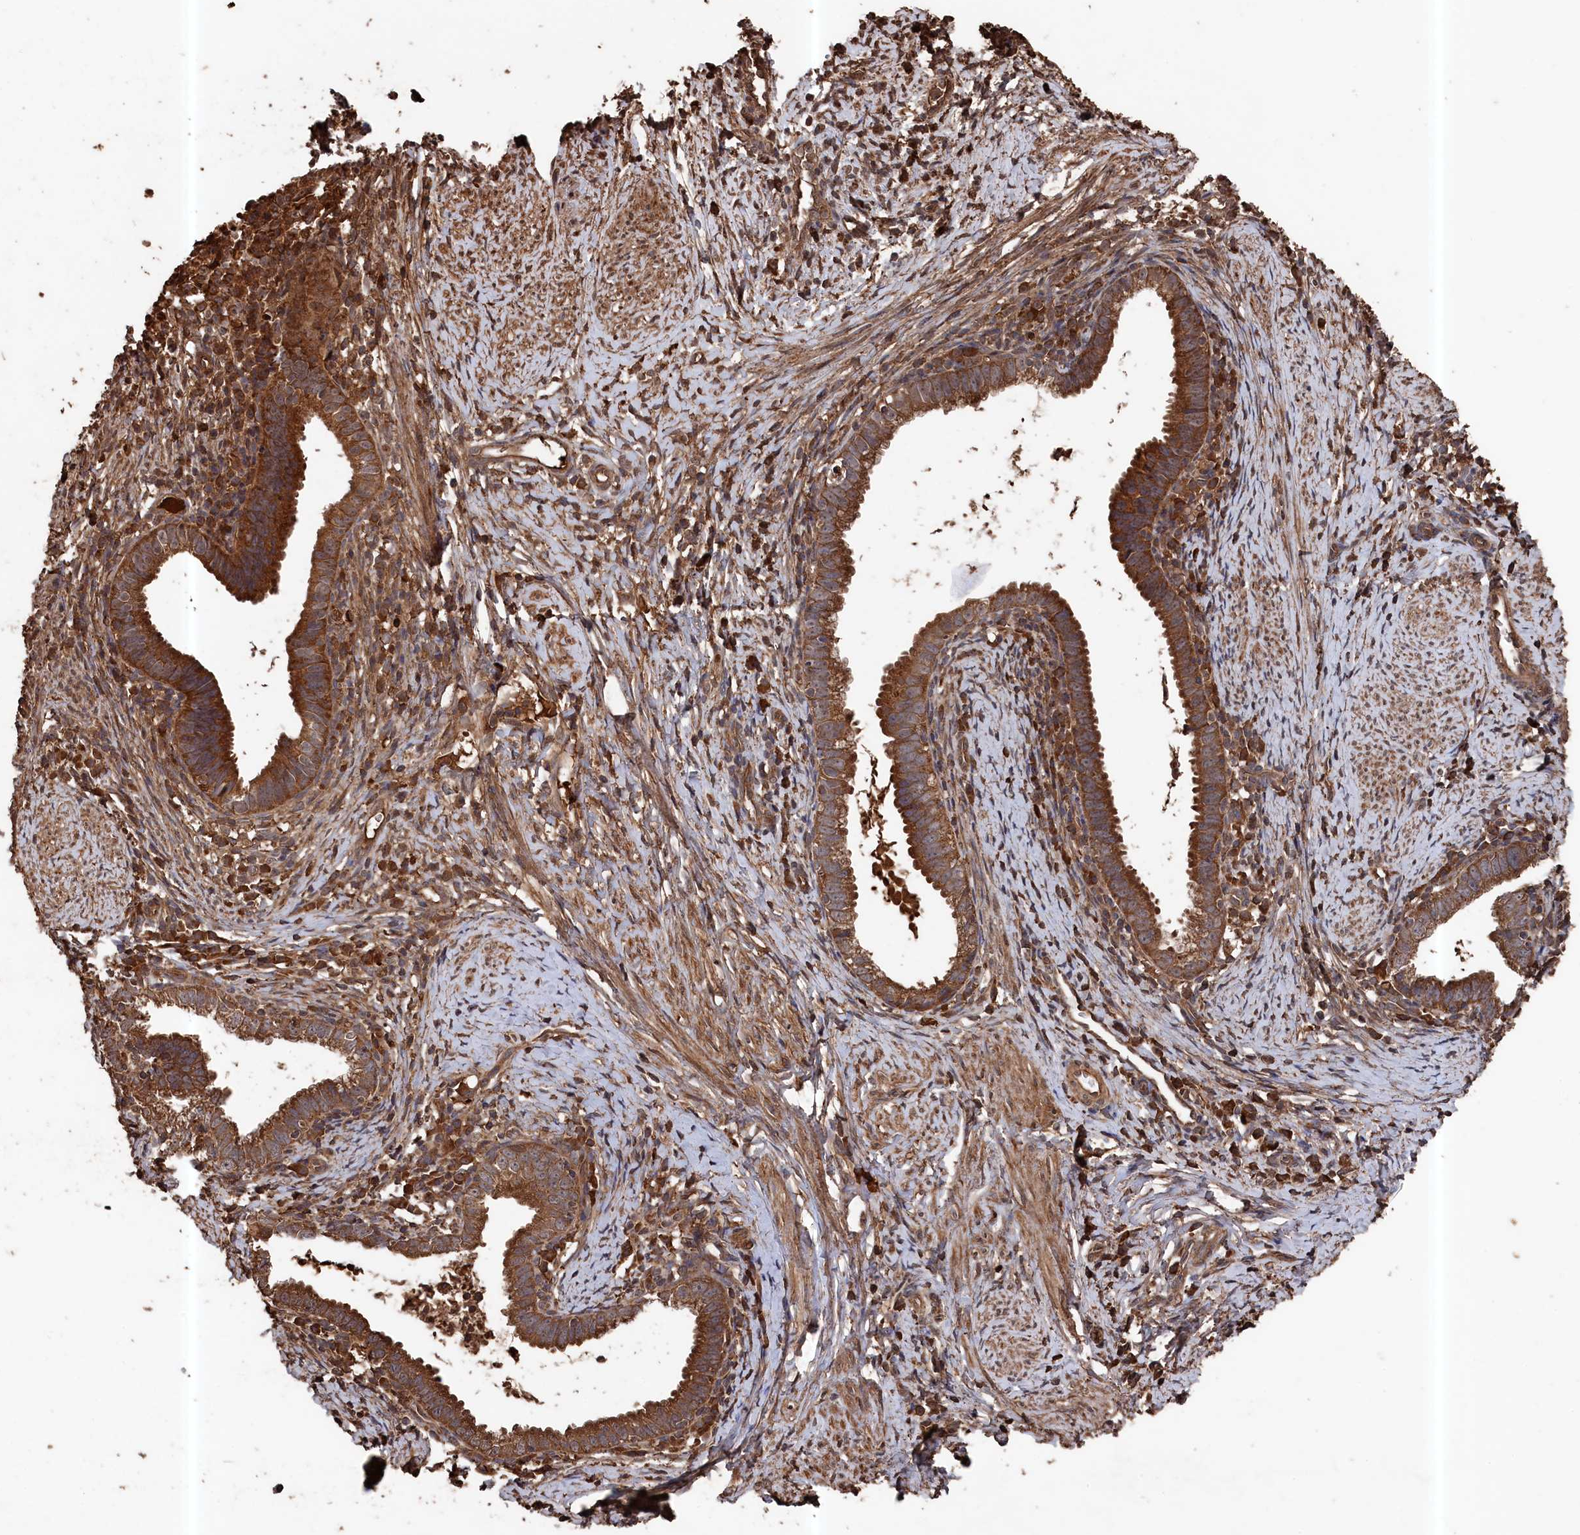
{"staining": {"intensity": "strong", "quantity": ">75%", "location": "cytoplasmic/membranous"}, "tissue": "cervical cancer", "cell_type": "Tumor cells", "image_type": "cancer", "snomed": [{"axis": "morphology", "description": "Adenocarcinoma, NOS"}, {"axis": "topography", "description": "Cervix"}], "caption": "Cervical cancer (adenocarcinoma) stained with a protein marker reveals strong staining in tumor cells.", "gene": "SNX33", "patient": {"sex": "female", "age": 36}}